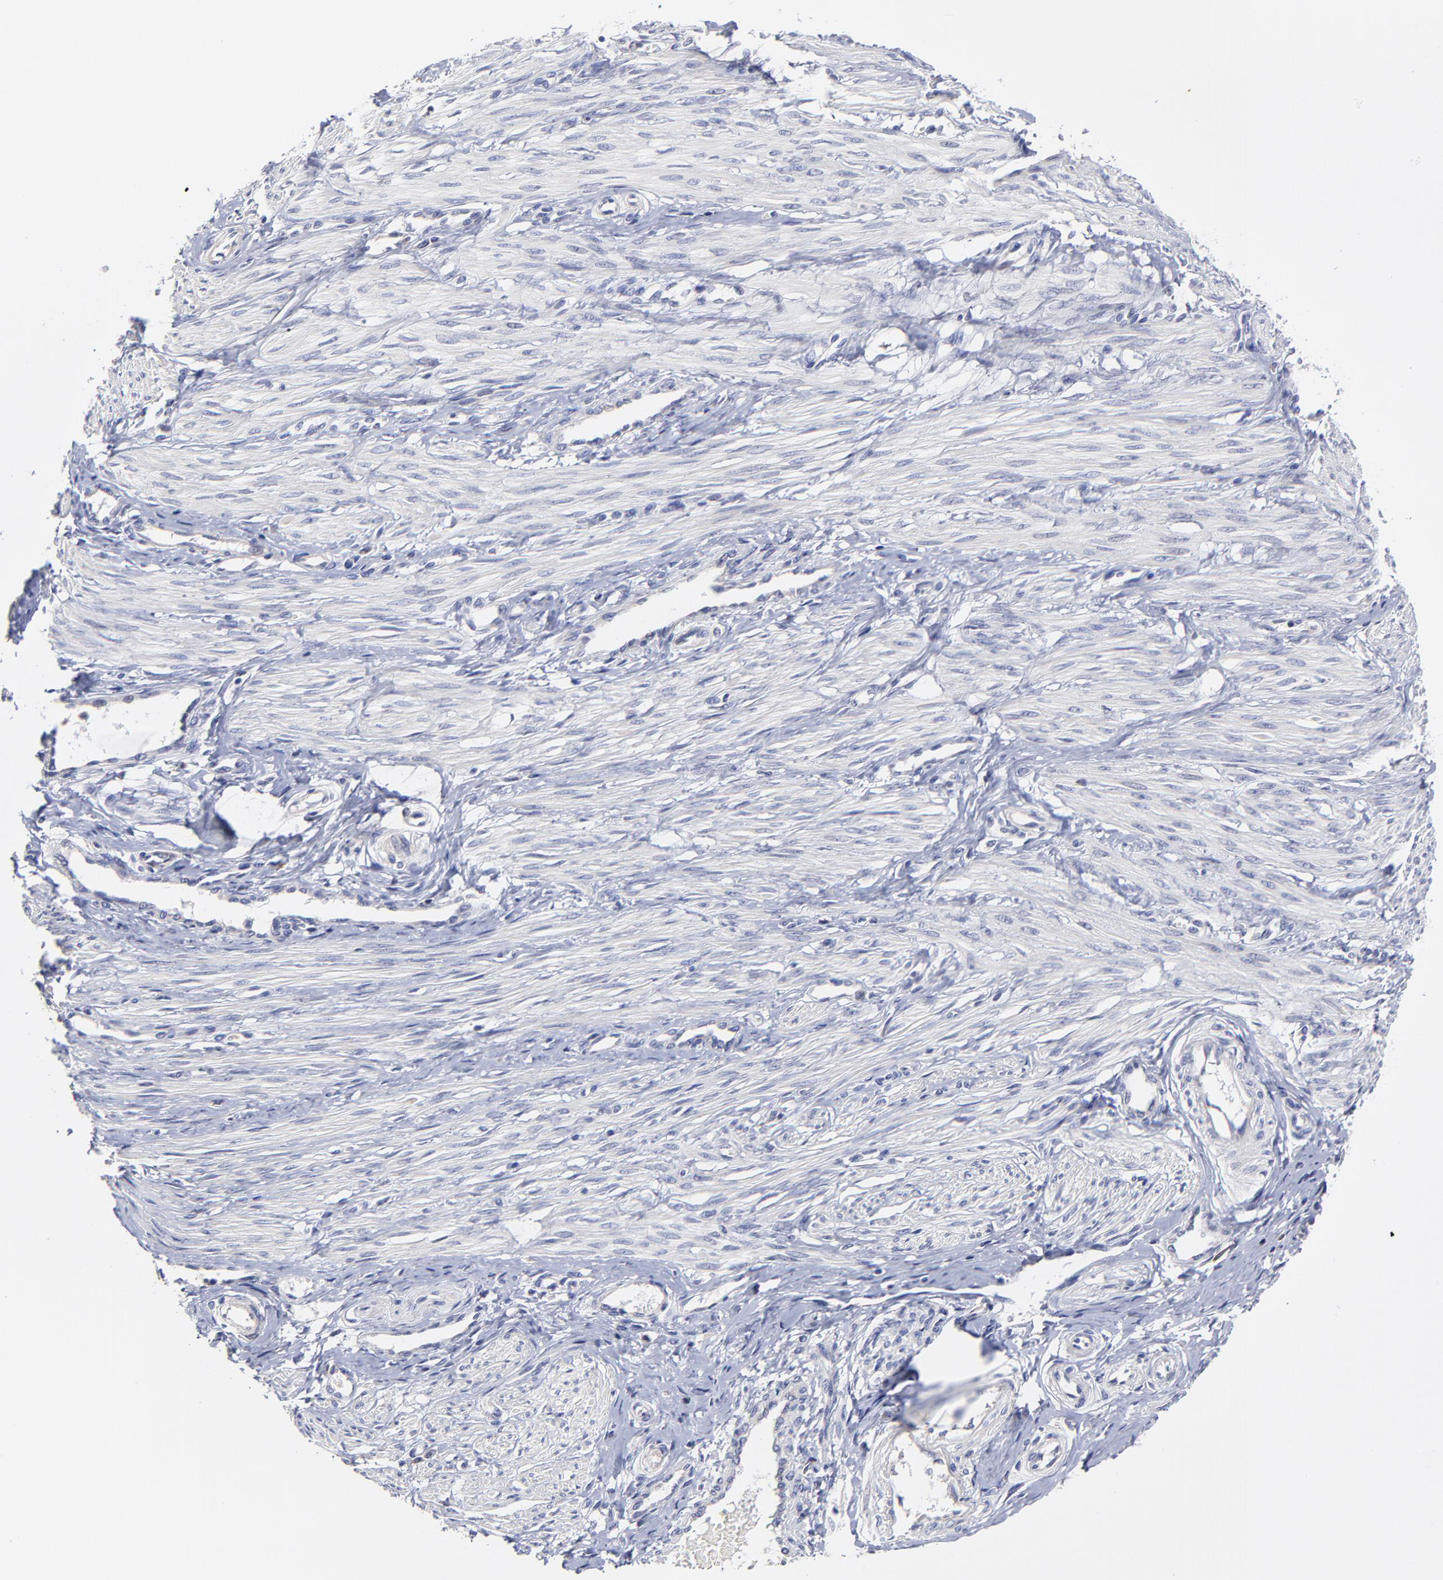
{"staining": {"intensity": "negative", "quantity": "none", "location": "none"}, "tissue": "smooth muscle", "cell_type": "Smooth muscle cells", "image_type": "normal", "snomed": [{"axis": "morphology", "description": "Normal tissue, NOS"}, {"axis": "topography", "description": "Smooth muscle"}, {"axis": "topography", "description": "Uterus"}], "caption": "Immunohistochemistry (IHC) image of benign smooth muscle stained for a protein (brown), which reveals no expression in smooth muscle cells.", "gene": "GCSAM", "patient": {"sex": "female", "age": 39}}